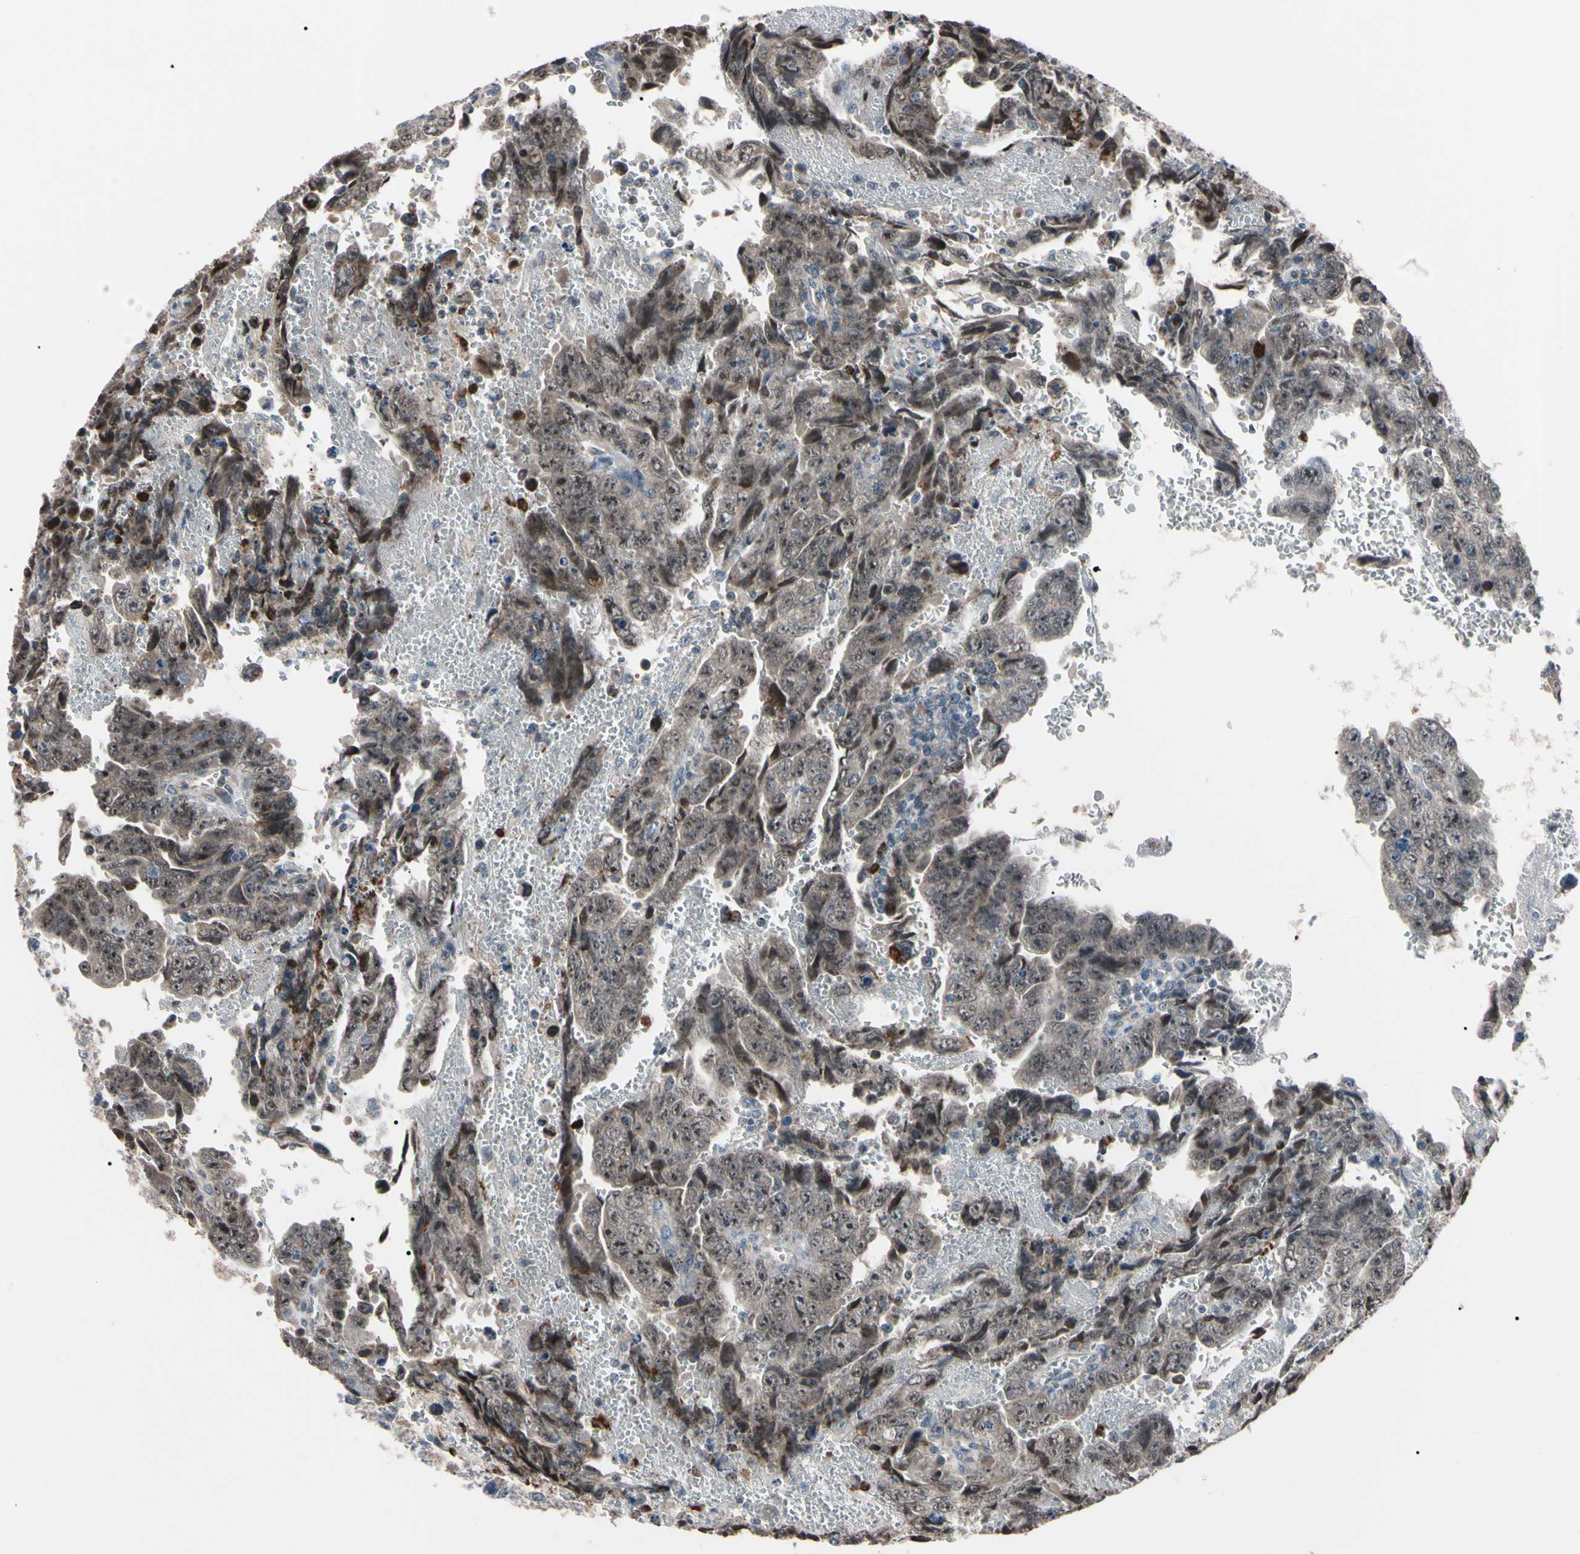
{"staining": {"intensity": "weak", "quantity": ">75%", "location": "cytoplasmic/membranous"}, "tissue": "testis cancer", "cell_type": "Tumor cells", "image_type": "cancer", "snomed": [{"axis": "morphology", "description": "Carcinoma, Embryonal, NOS"}, {"axis": "topography", "description": "Testis"}], "caption": "Testis embryonal carcinoma tissue exhibits weak cytoplasmic/membranous expression in approximately >75% of tumor cells, visualized by immunohistochemistry.", "gene": "TRAF5", "patient": {"sex": "male", "age": 28}}